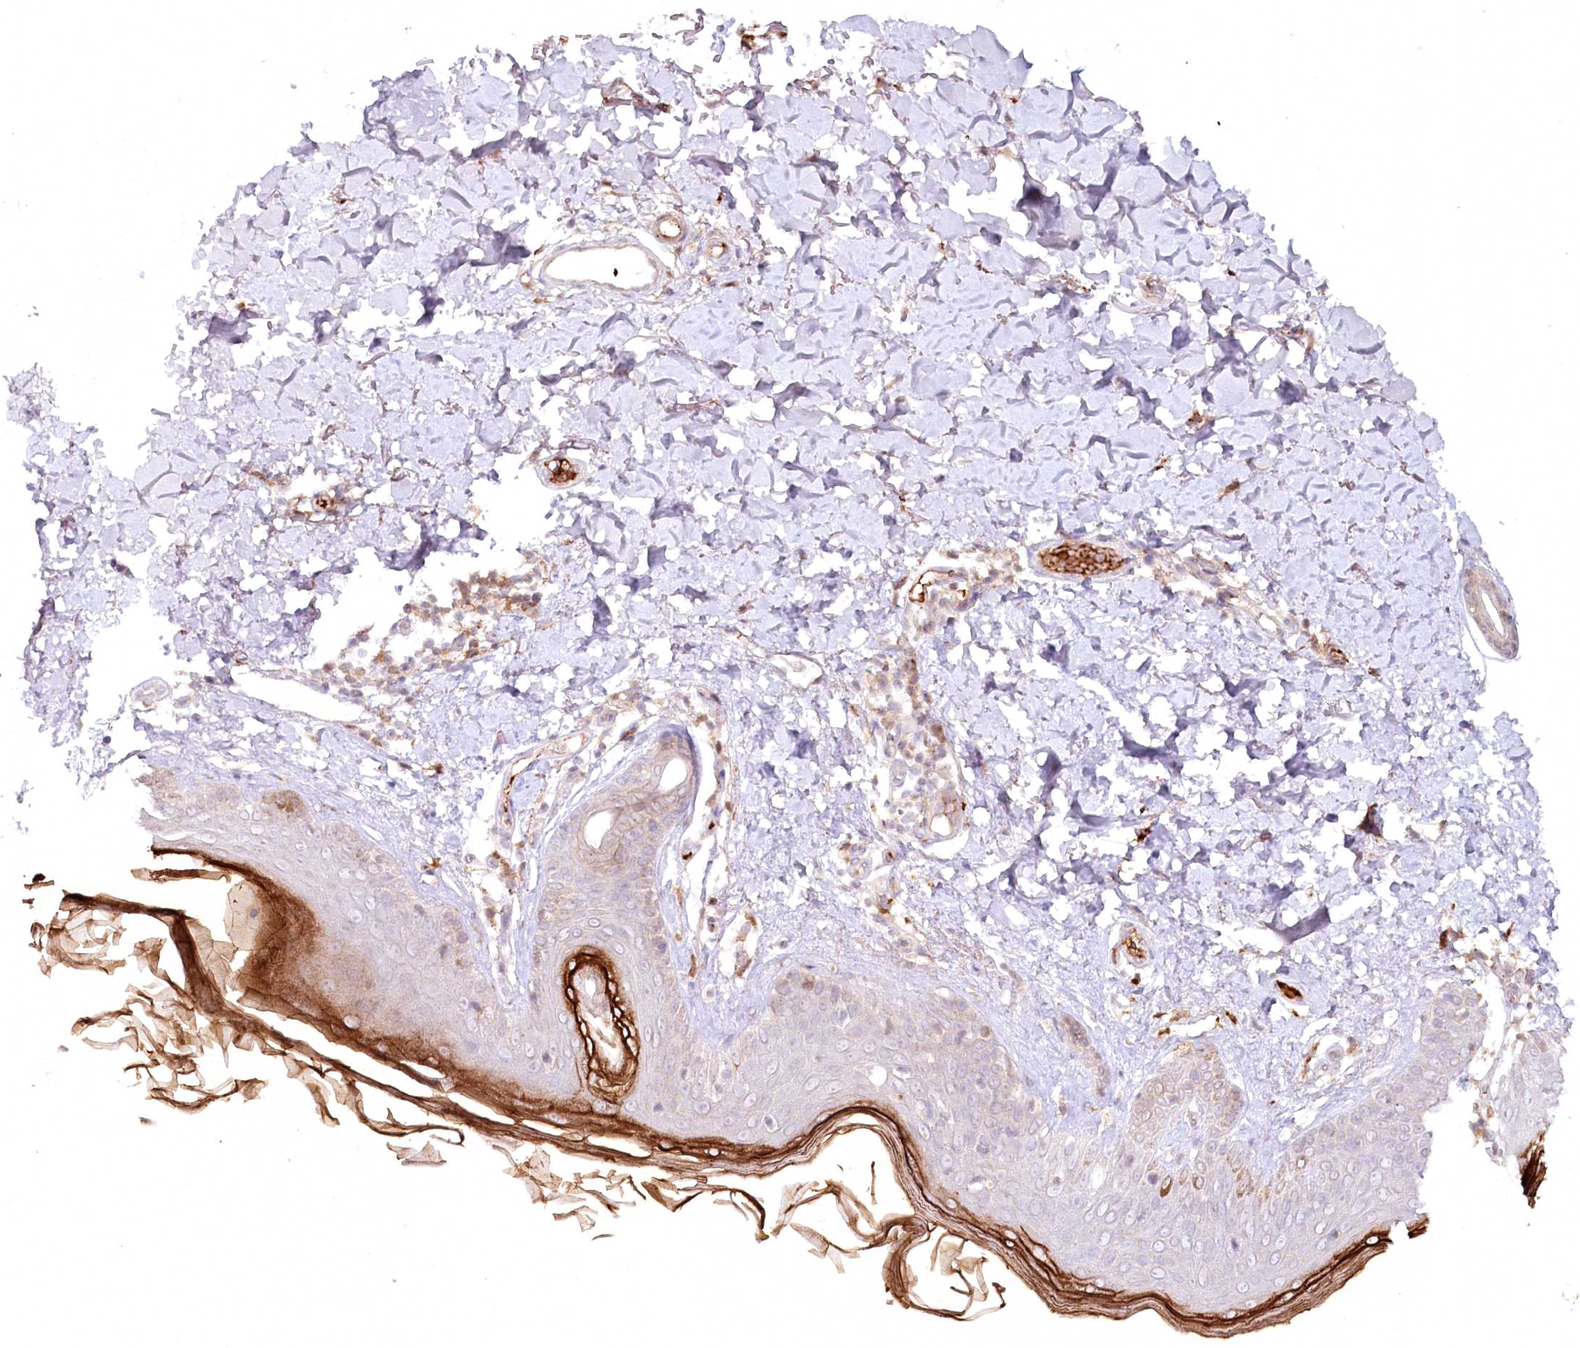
{"staining": {"intensity": "weak", "quantity": "25%-75%", "location": "cytoplasmic/membranous"}, "tissue": "skin", "cell_type": "Fibroblasts", "image_type": "normal", "snomed": [{"axis": "morphology", "description": "Normal tissue, NOS"}, {"axis": "topography", "description": "Skin"}], "caption": "This micrograph demonstrates immunohistochemistry staining of benign skin, with low weak cytoplasmic/membranous expression in approximately 25%-75% of fibroblasts.", "gene": "PSAPL1", "patient": {"sex": "male", "age": 52}}